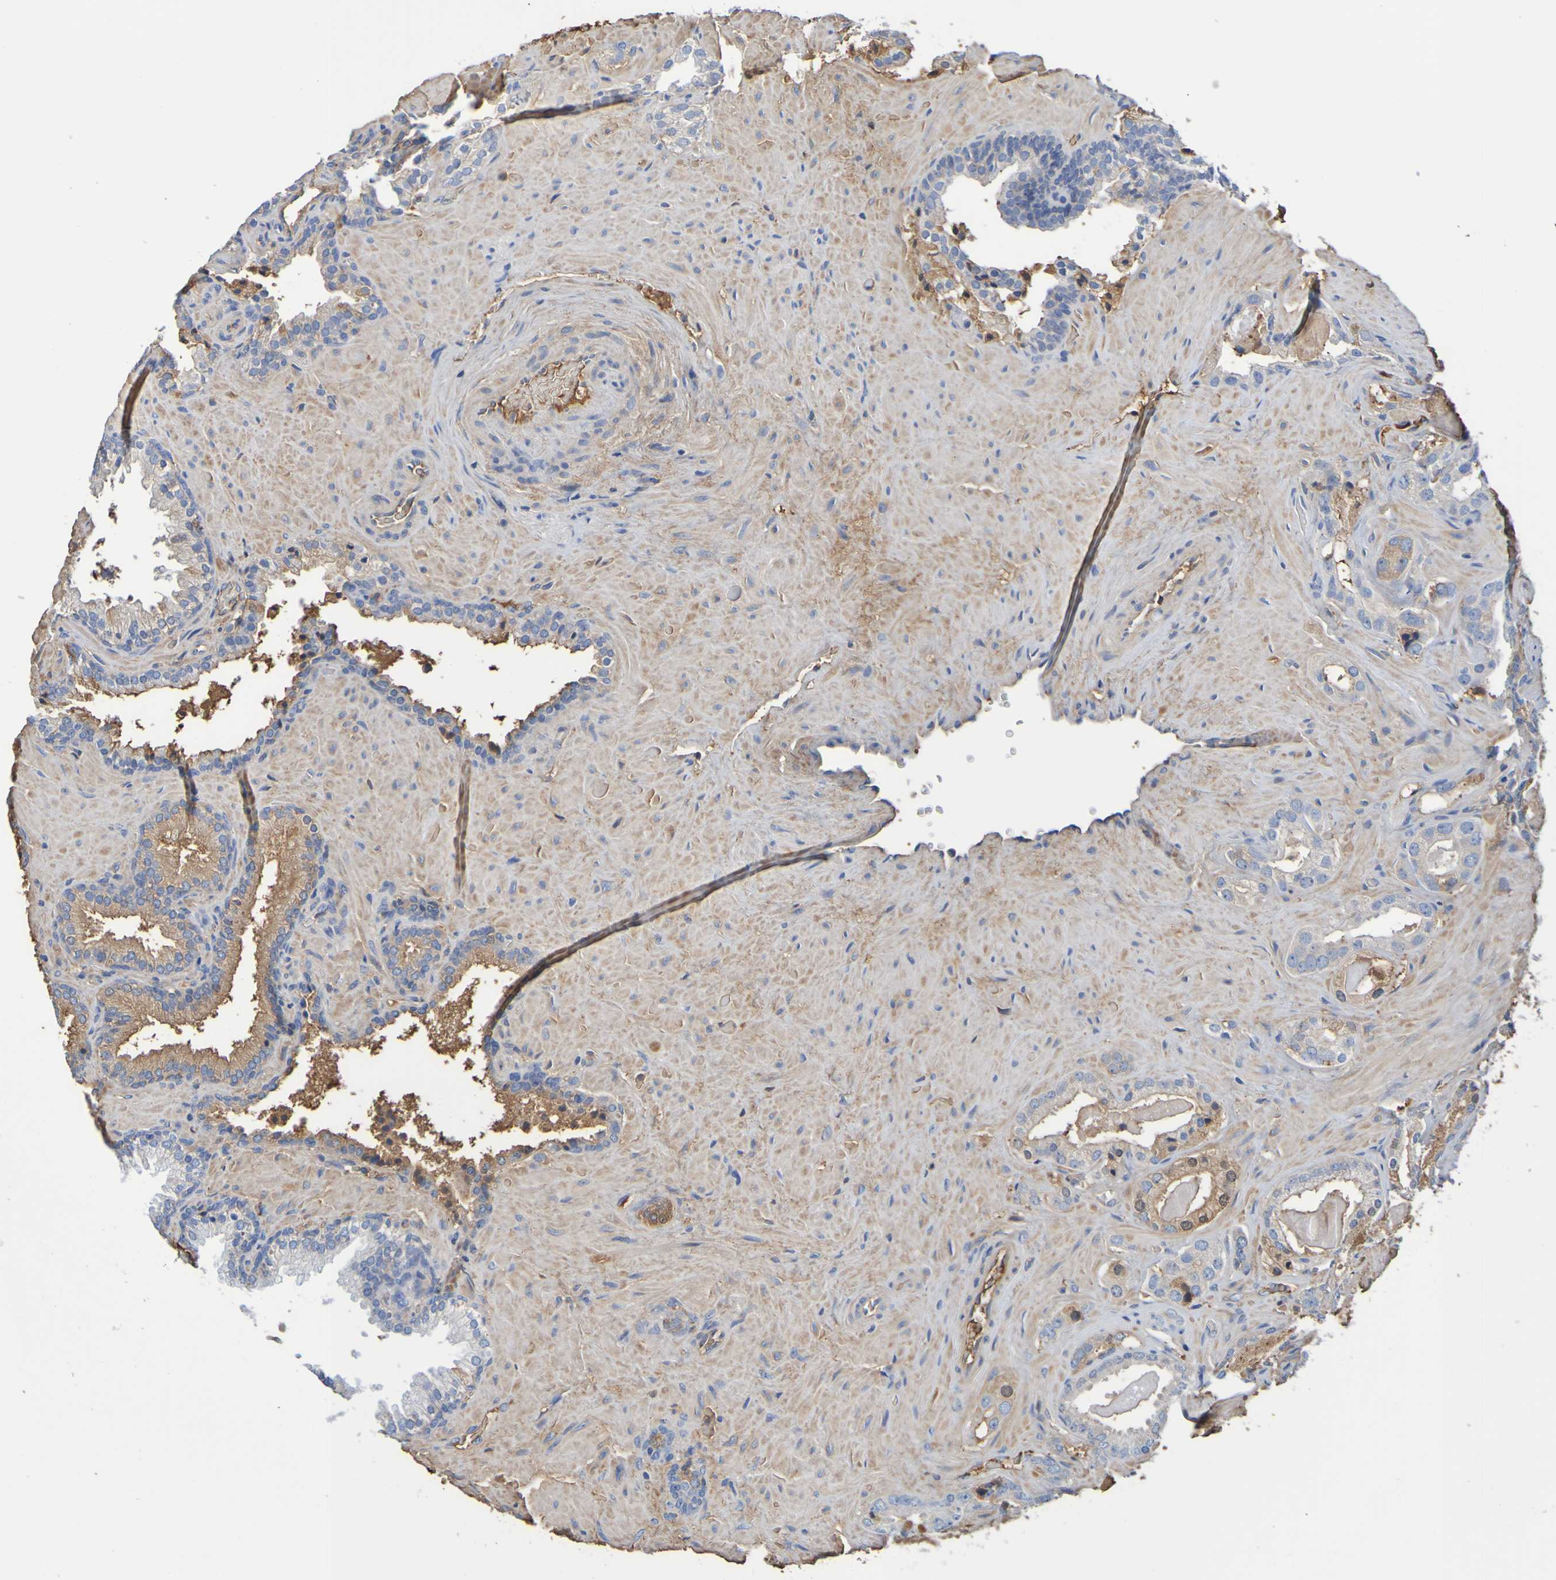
{"staining": {"intensity": "moderate", "quantity": ">75%", "location": "cytoplasmic/membranous"}, "tissue": "prostate cancer", "cell_type": "Tumor cells", "image_type": "cancer", "snomed": [{"axis": "morphology", "description": "Adenocarcinoma, High grade"}, {"axis": "topography", "description": "Prostate"}], "caption": "An image of prostate cancer (high-grade adenocarcinoma) stained for a protein exhibits moderate cytoplasmic/membranous brown staining in tumor cells.", "gene": "GAB3", "patient": {"sex": "male", "age": 64}}